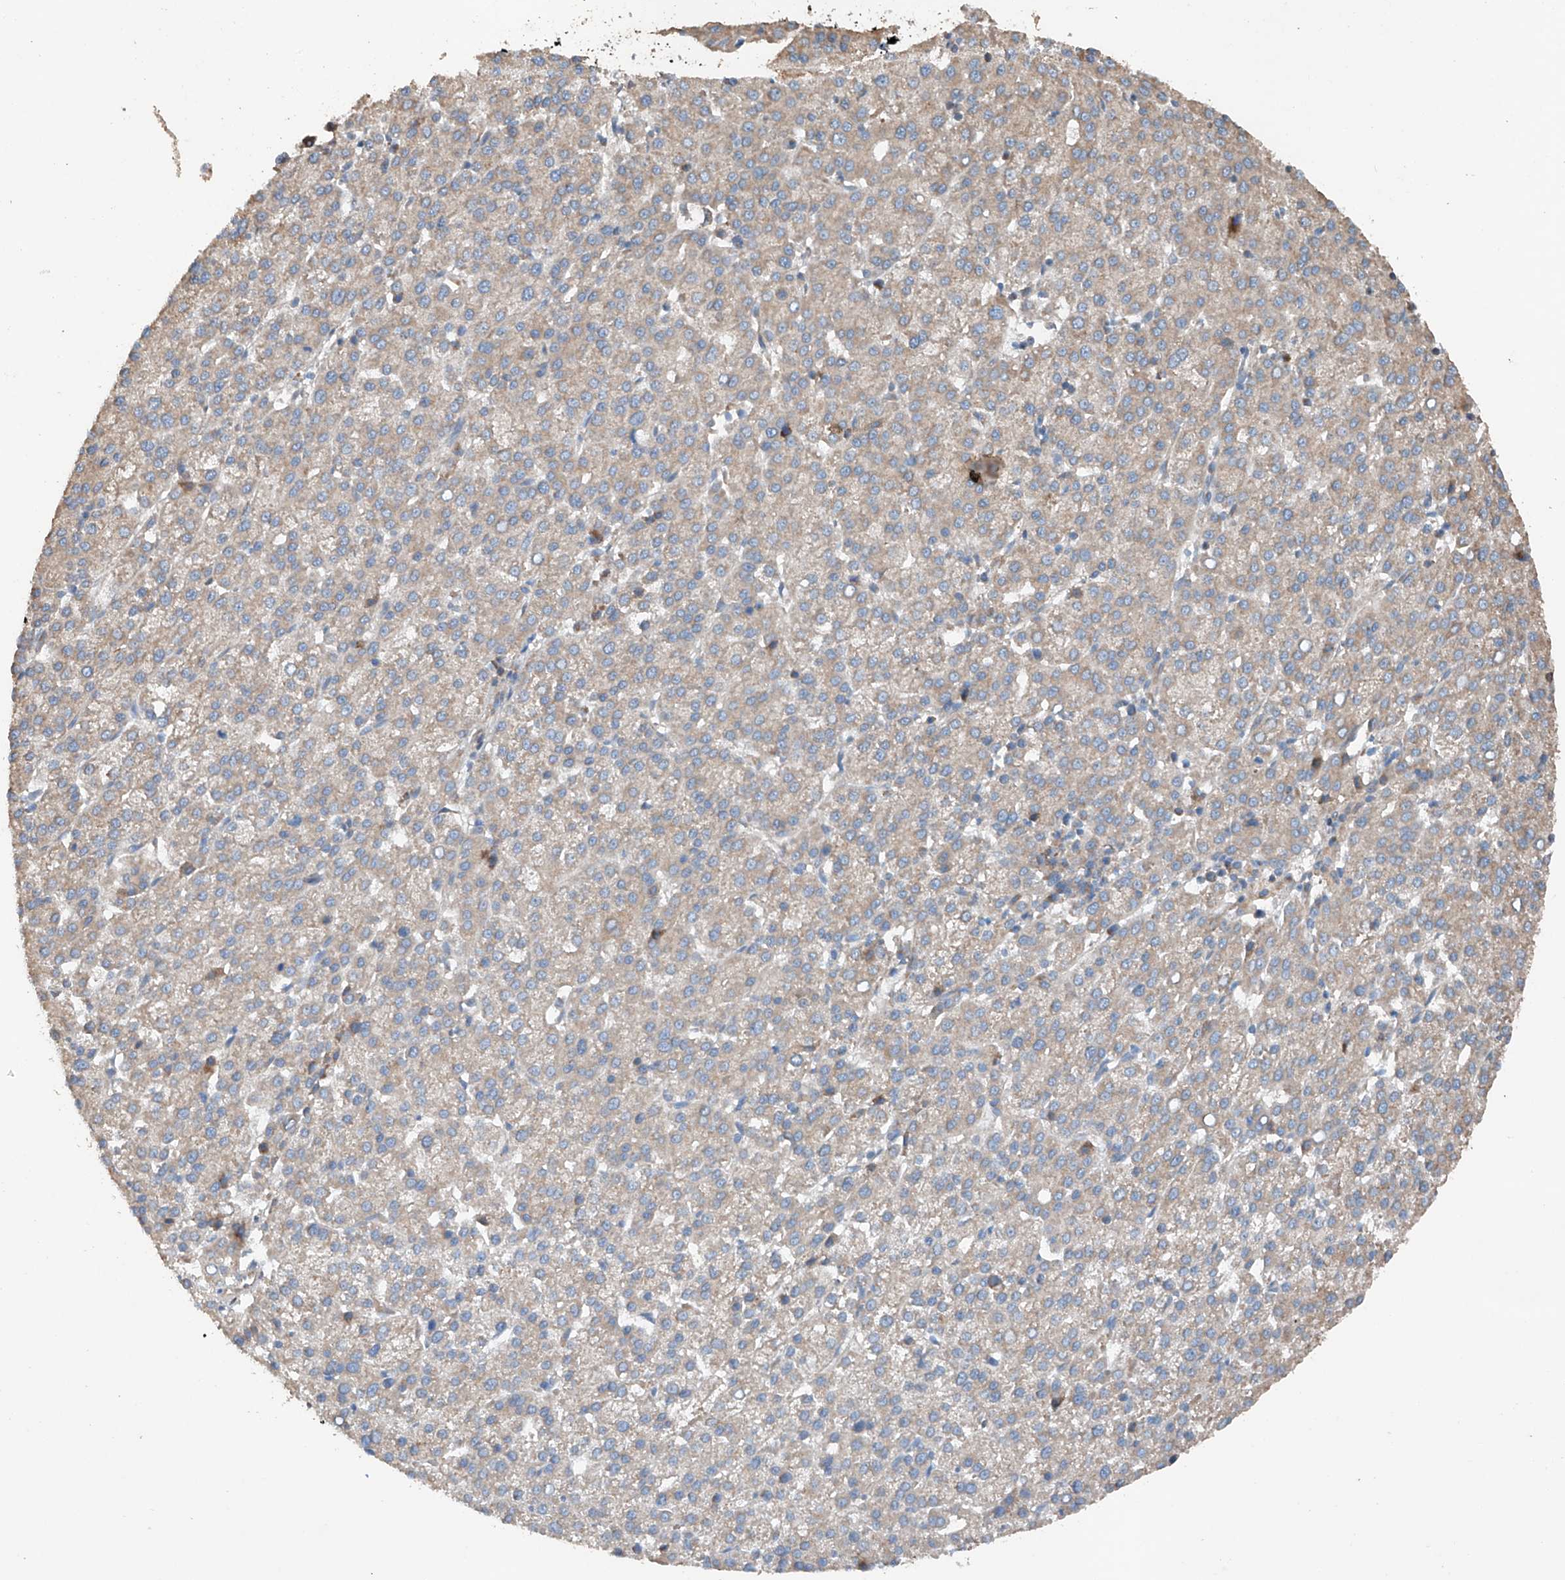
{"staining": {"intensity": "weak", "quantity": ">75%", "location": "cytoplasmic/membranous"}, "tissue": "liver cancer", "cell_type": "Tumor cells", "image_type": "cancer", "snomed": [{"axis": "morphology", "description": "Carcinoma, Hepatocellular, NOS"}, {"axis": "topography", "description": "Liver"}], "caption": "The histopathology image reveals staining of liver cancer, revealing weak cytoplasmic/membranous protein positivity (brown color) within tumor cells. (IHC, brightfield microscopy, high magnification).", "gene": "AP4B1", "patient": {"sex": "female", "age": 58}}